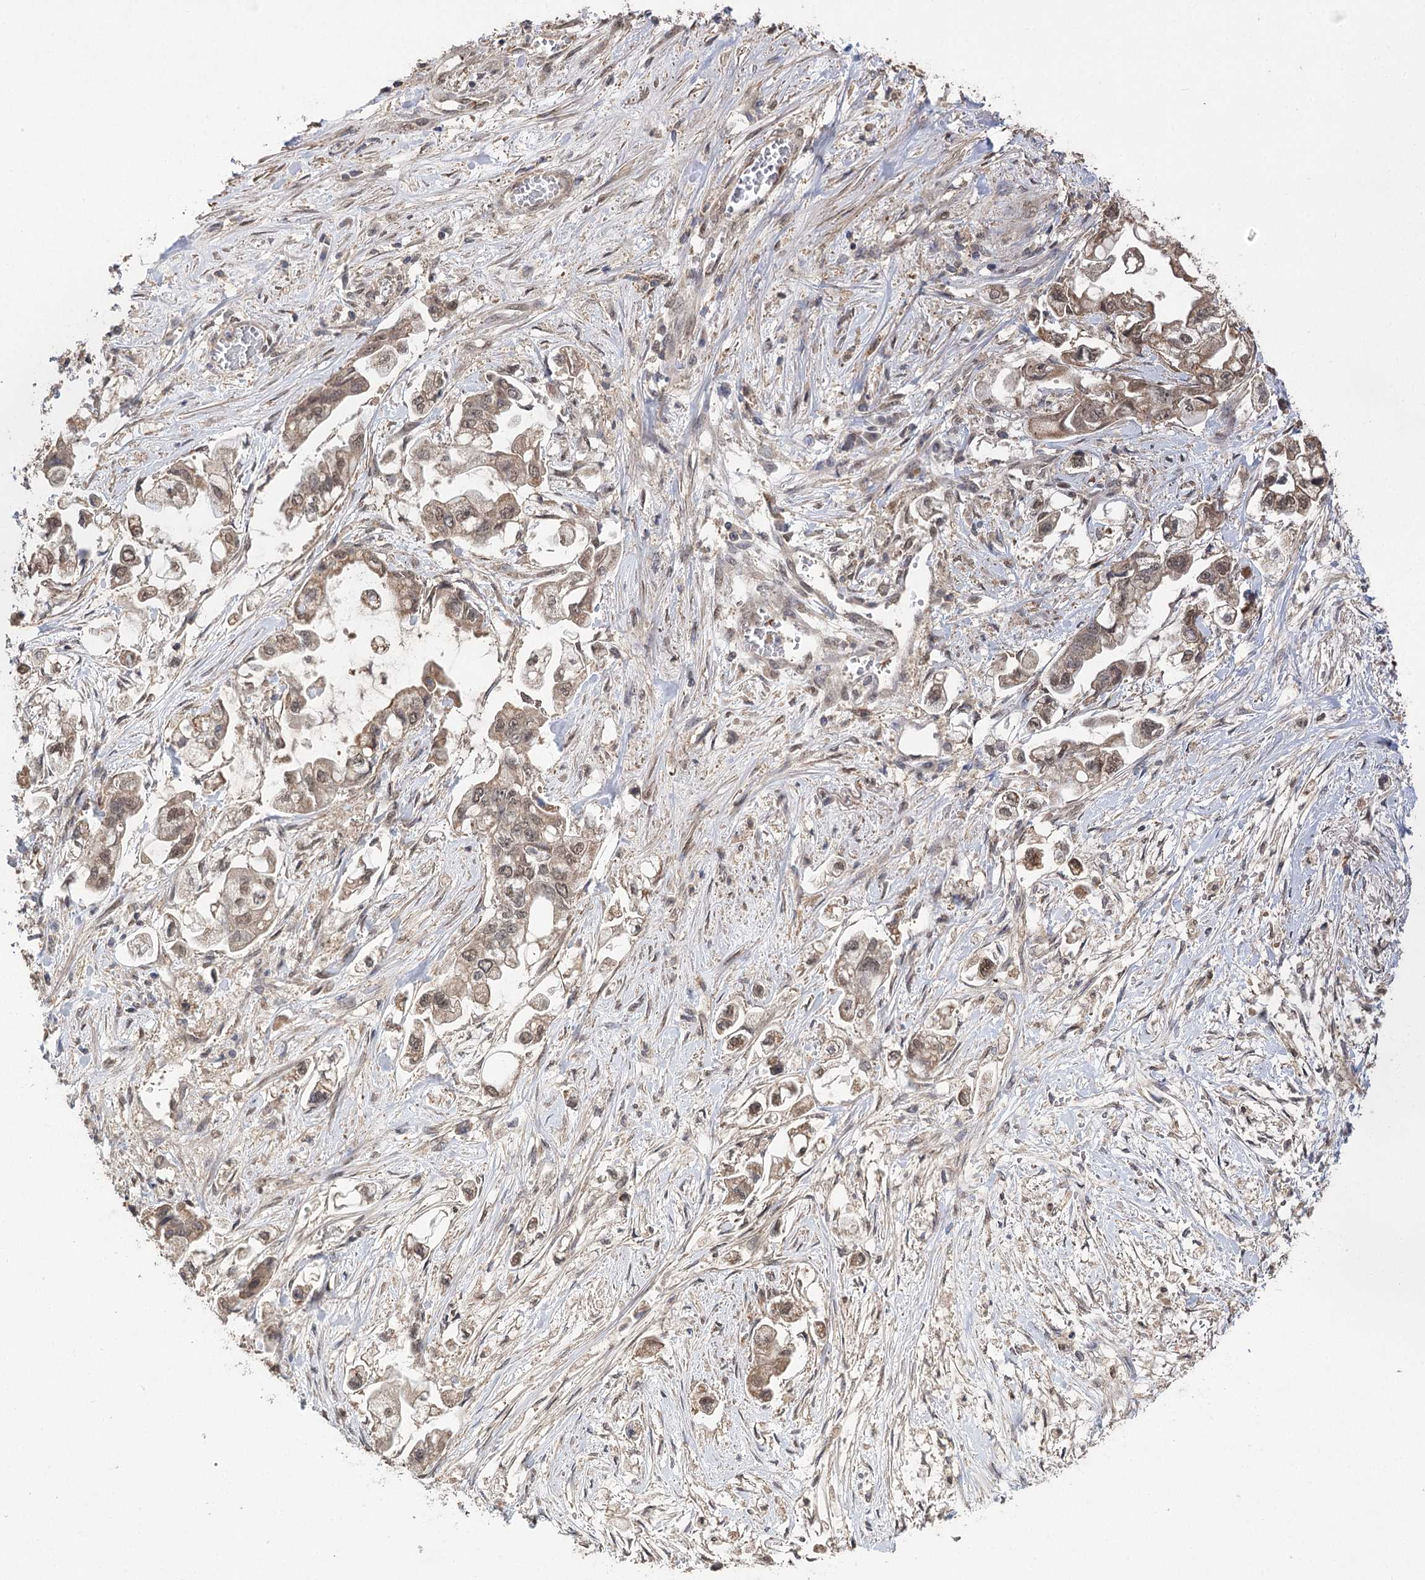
{"staining": {"intensity": "moderate", "quantity": ">75%", "location": "cytoplasmic/membranous,nuclear"}, "tissue": "stomach cancer", "cell_type": "Tumor cells", "image_type": "cancer", "snomed": [{"axis": "morphology", "description": "Adenocarcinoma, NOS"}, {"axis": "topography", "description": "Stomach"}], "caption": "High-magnification brightfield microscopy of stomach cancer (adenocarcinoma) stained with DAB (brown) and counterstained with hematoxylin (blue). tumor cells exhibit moderate cytoplasmic/membranous and nuclear positivity is seen in about>75% of cells.", "gene": "TENM2", "patient": {"sex": "male", "age": 62}}